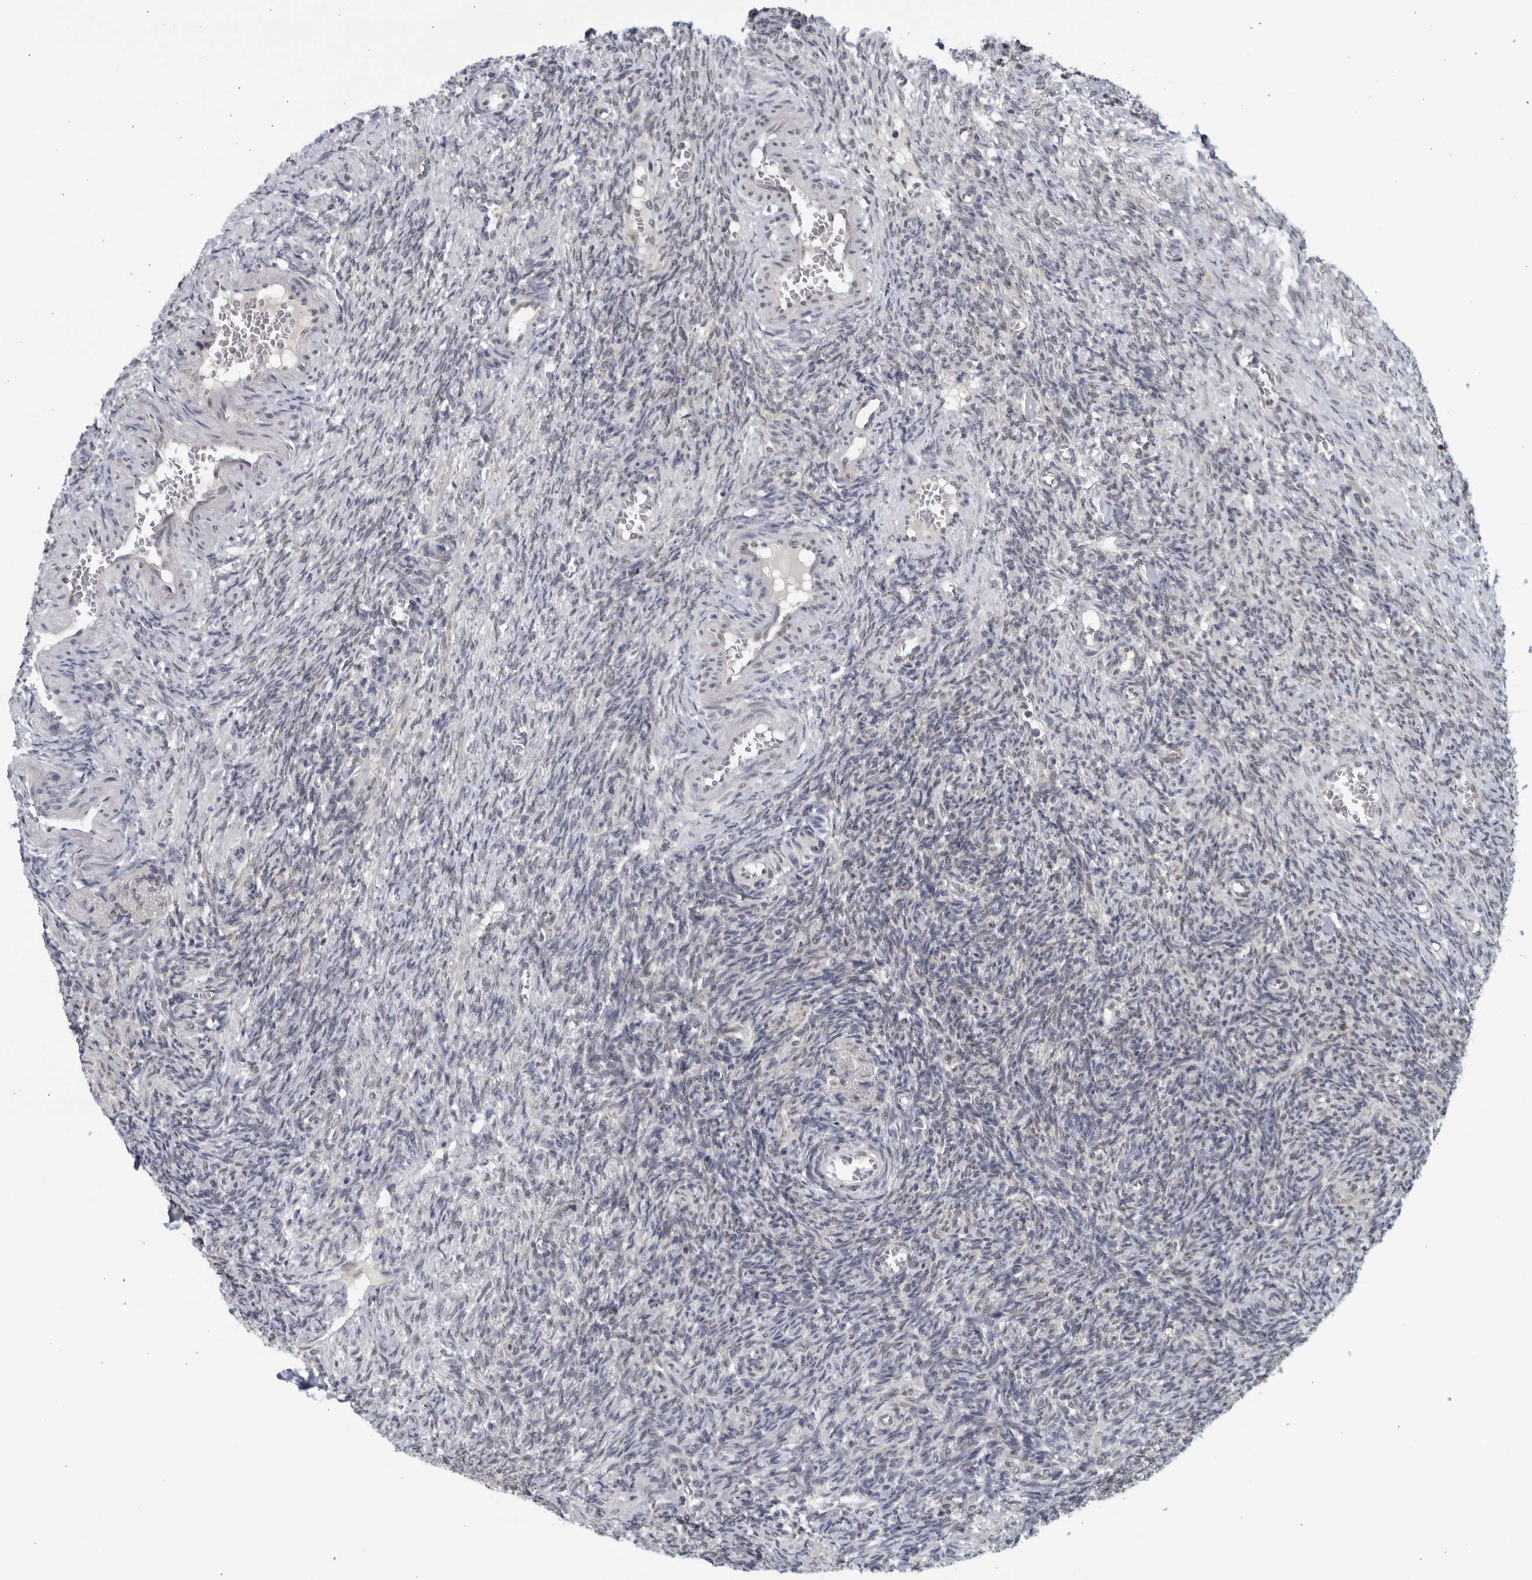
{"staining": {"intensity": "weak", "quantity": "<25%", "location": "cytoplasmic/membranous"}, "tissue": "ovary", "cell_type": "Ovarian stroma cells", "image_type": "normal", "snomed": [{"axis": "morphology", "description": "Normal tissue, NOS"}, {"axis": "topography", "description": "Ovary"}], "caption": "Ovarian stroma cells are negative for protein expression in normal human ovary.", "gene": "RC3H1", "patient": {"sex": "female", "age": 27}}